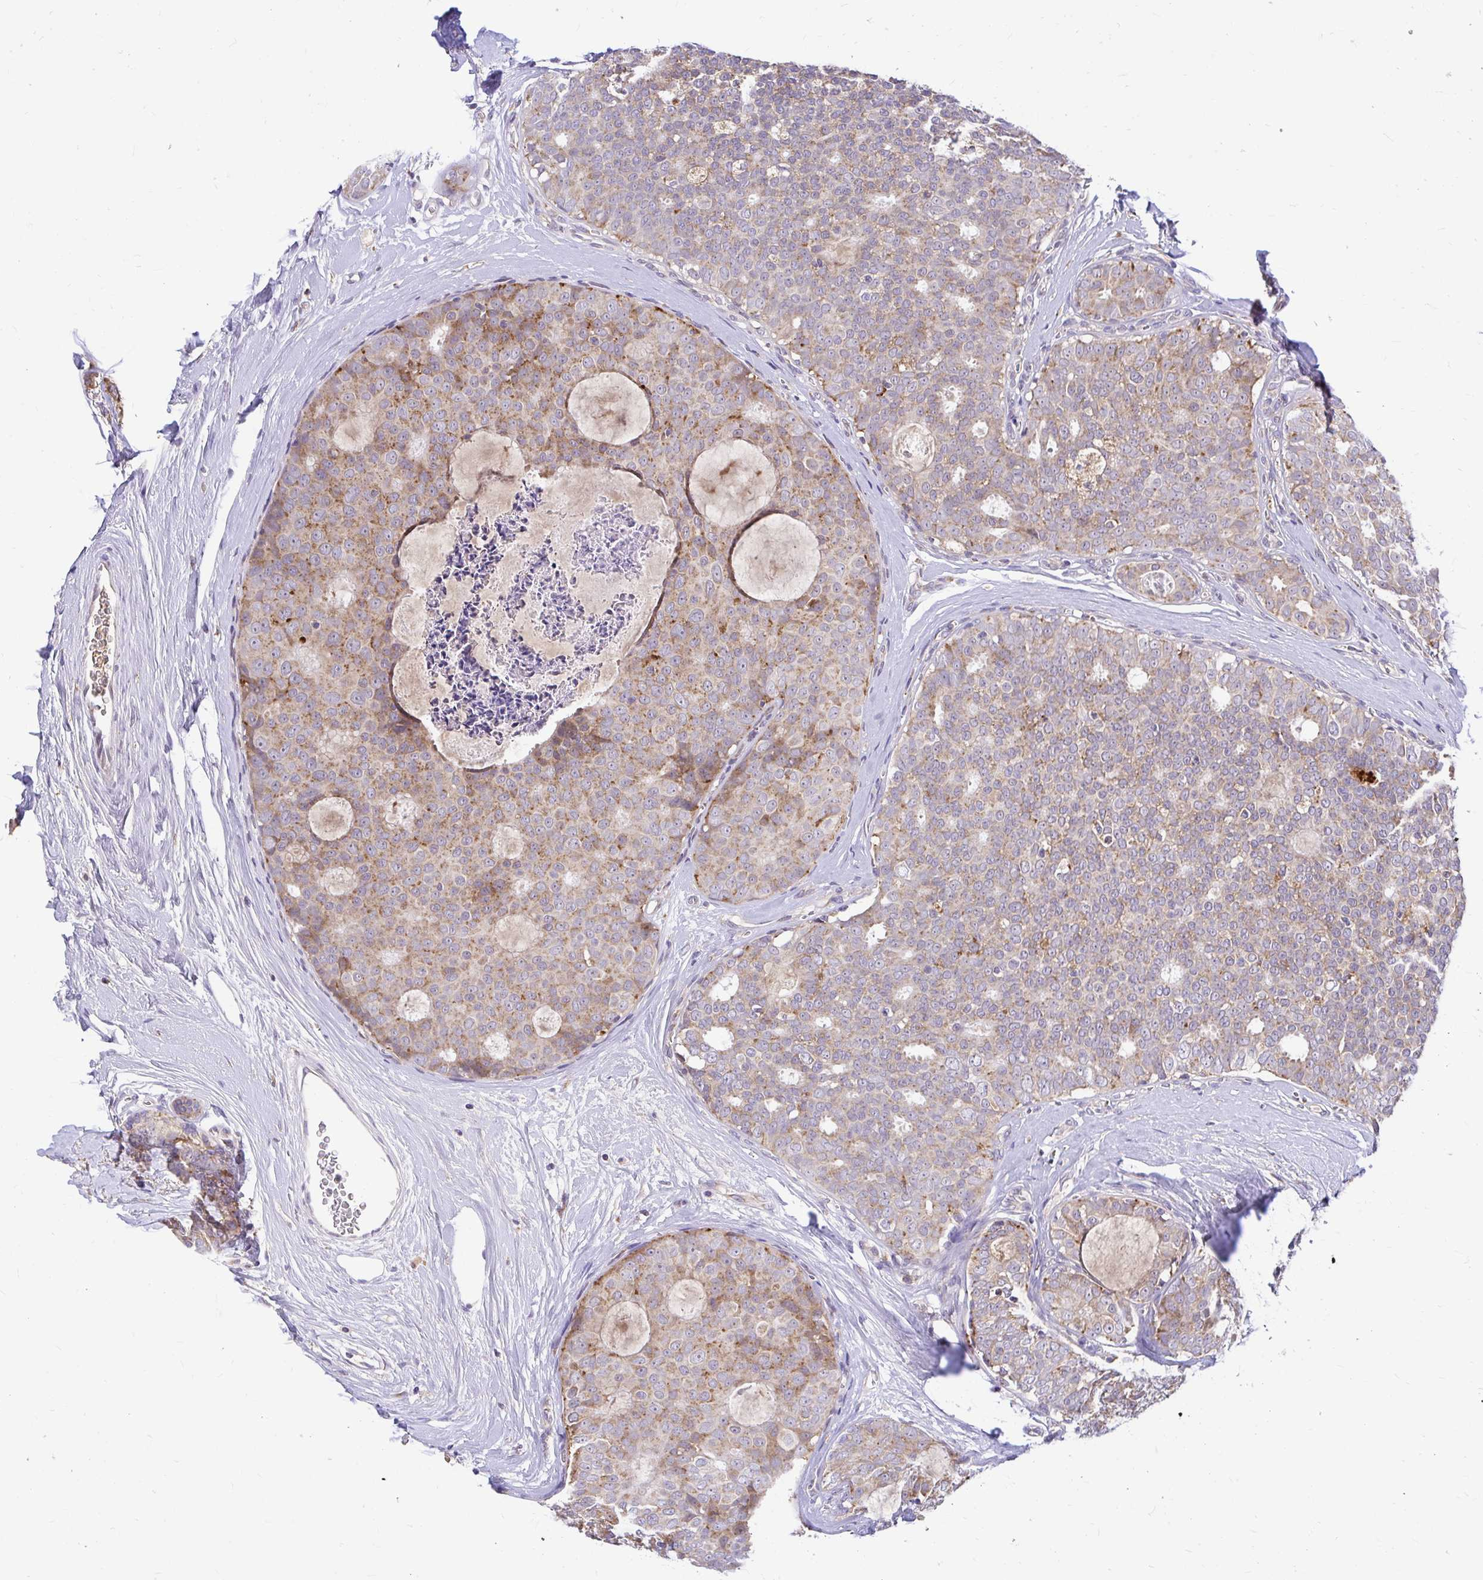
{"staining": {"intensity": "moderate", "quantity": "25%-75%", "location": "cytoplasmic/membranous"}, "tissue": "breast cancer", "cell_type": "Tumor cells", "image_type": "cancer", "snomed": [{"axis": "morphology", "description": "Duct carcinoma"}, {"axis": "topography", "description": "Breast"}], "caption": "A medium amount of moderate cytoplasmic/membranous positivity is appreciated in about 25%-75% of tumor cells in invasive ductal carcinoma (breast) tissue.", "gene": "VTI1B", "patient": {"sex": "female", "age": 45}}